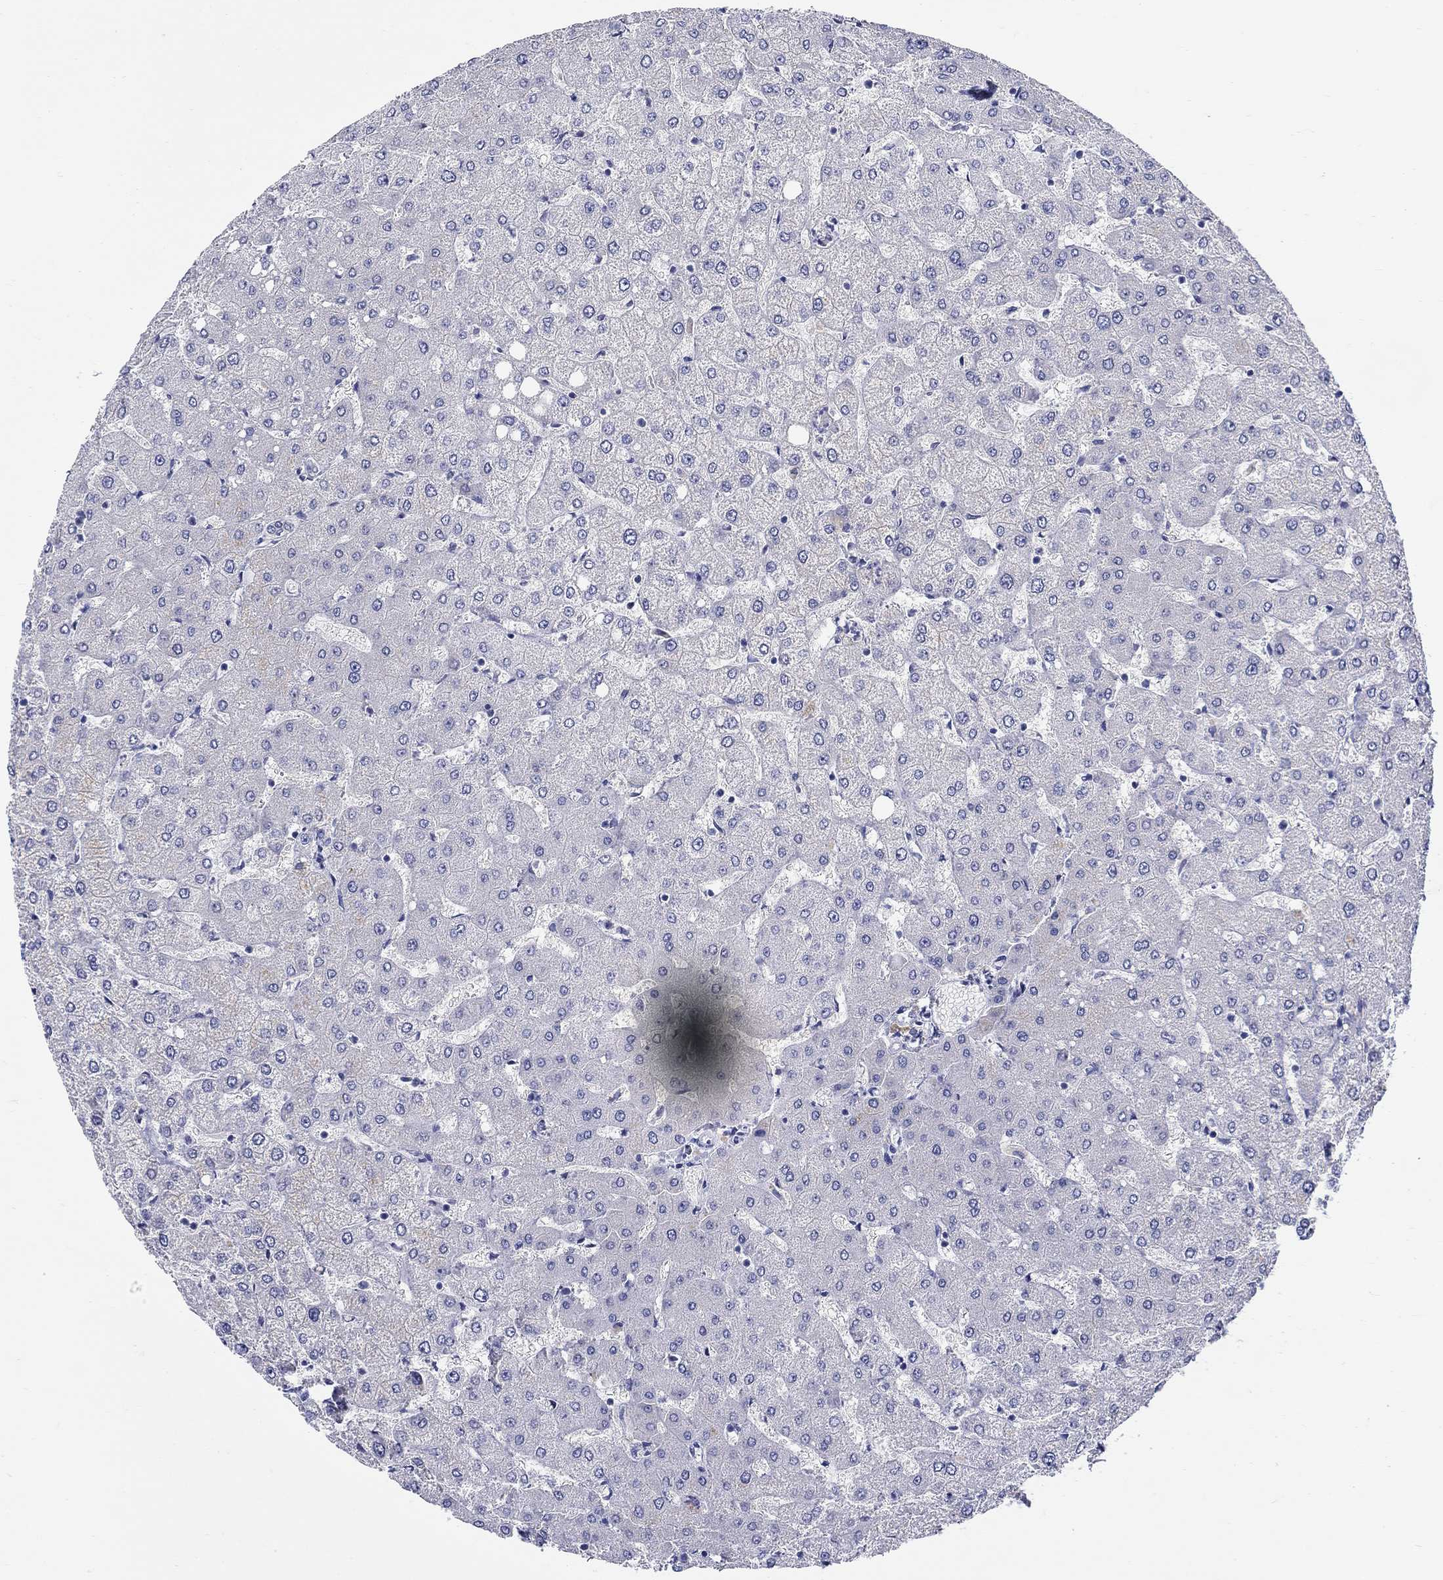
{"staining": {"intensity": "negative", "quantity": "none", "location": "none"}, "tissue": "liver", "cell_type": "Cholangiocytes", "image_type": "normal", "snomed": [{"axis": "morphology", "description": "Normal tissue, NOS"}, {"axis": "topography", "description": "Liver"}], "caption": "This is a histopathology image of IHC staining of normal liver, which shows no positivity in cholangiocytes.", "gene": "SLC30A3", "patient": {"sex": "female", "age": 54}}